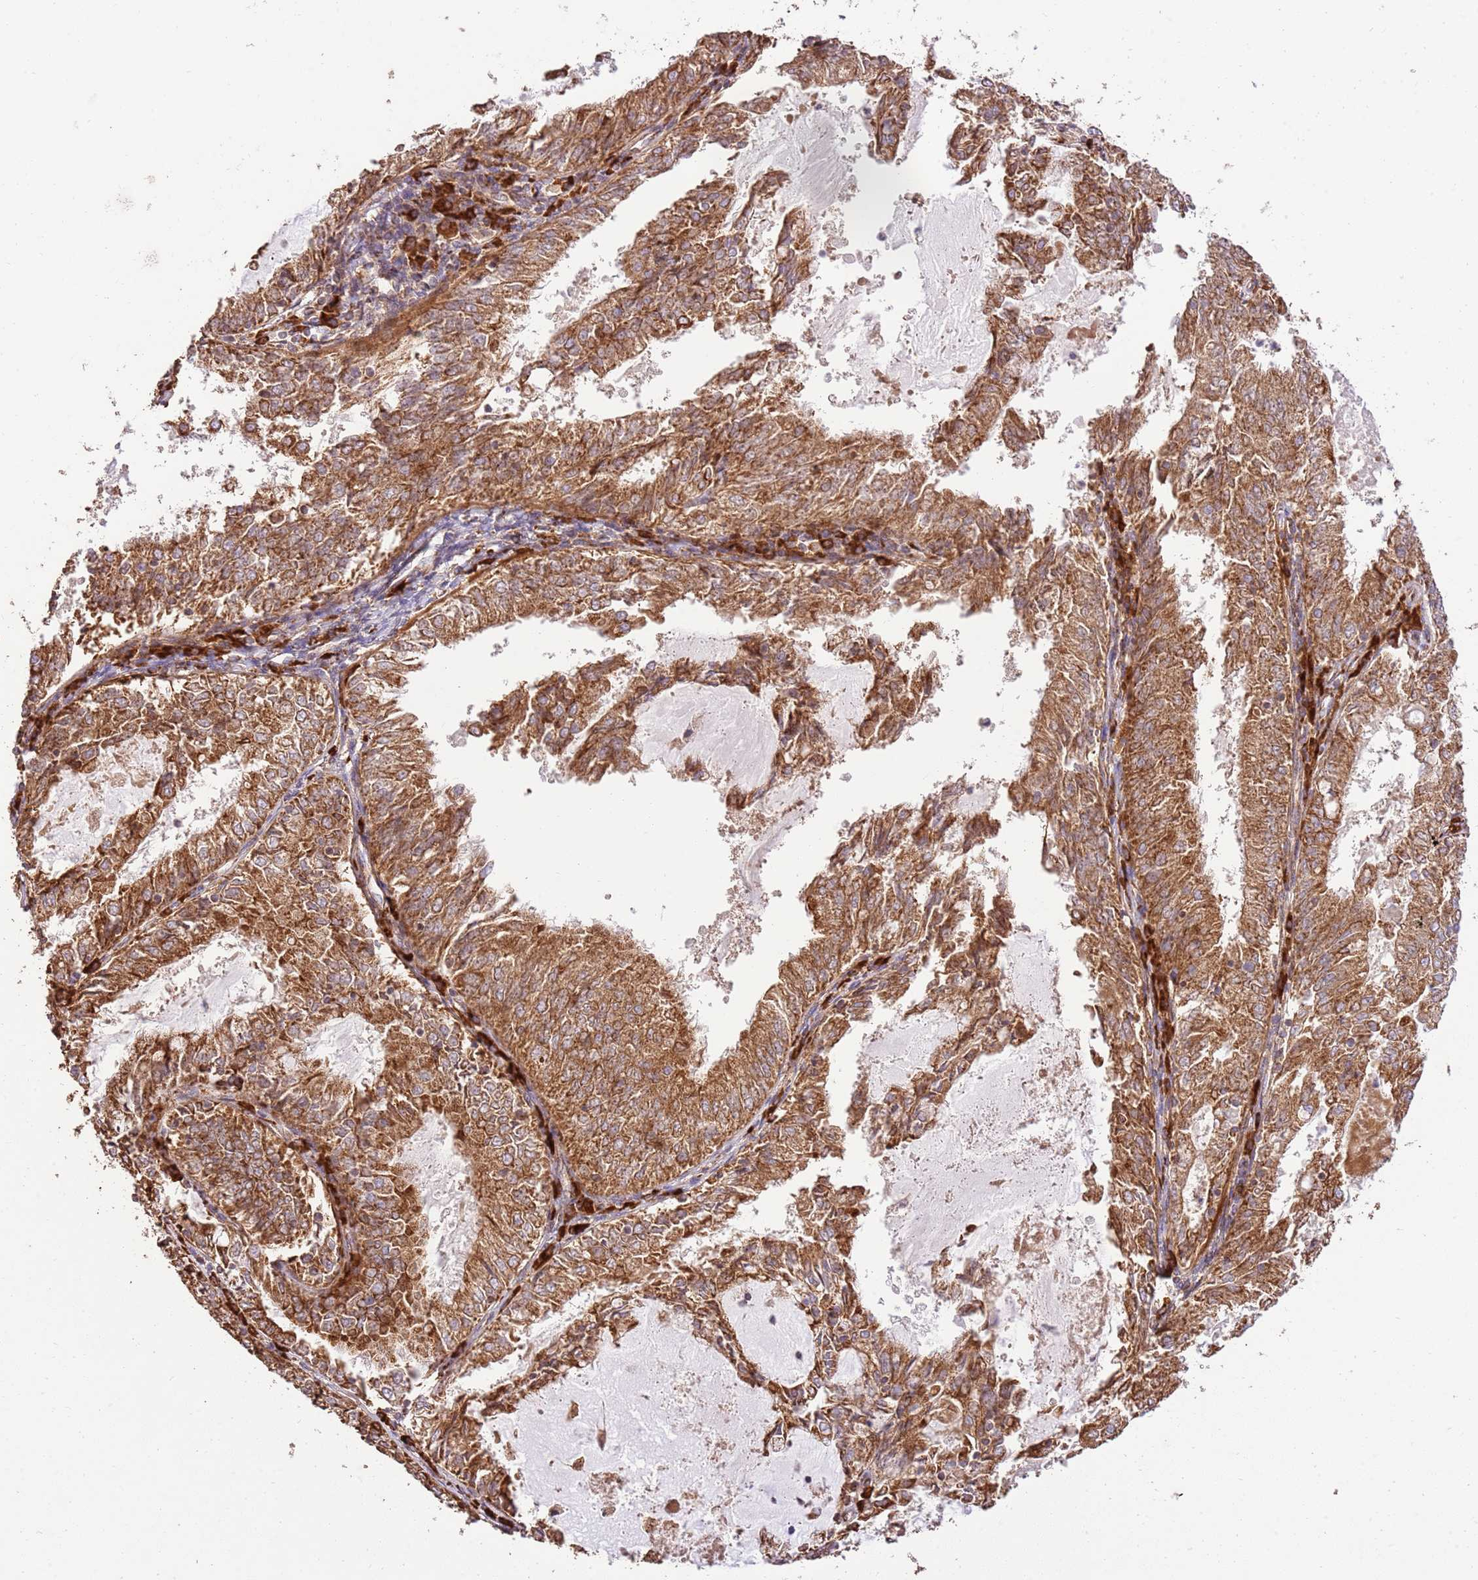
{"staining": {"intensity": "moderate", "quantity": ">75%", "location": "cytoplasmic/membranous"}, "tissue": "endometrial cancer", "cell_type": "Tumor cells", "image_type": "cancer", "snomed": [{"axis": "morphology", "description": "Adenocarcinoma, NOS"}, {"axis": "topography", "description": "Endometrium"}], "caption": "Immunohistochemistry staining of endometrial cancer, which displays medium levels of moderate cytoplasmic/membranous staining in about >75% of tumor cells indicating moderate cytoplasmic/membranous protein expression. The staining was performed using DAB (brown) for protein detection and nuclei were counterstained in hematoxylin (blue).", "gene": "SPATA2L", "patient": {"sex": "female", "age": 57}}